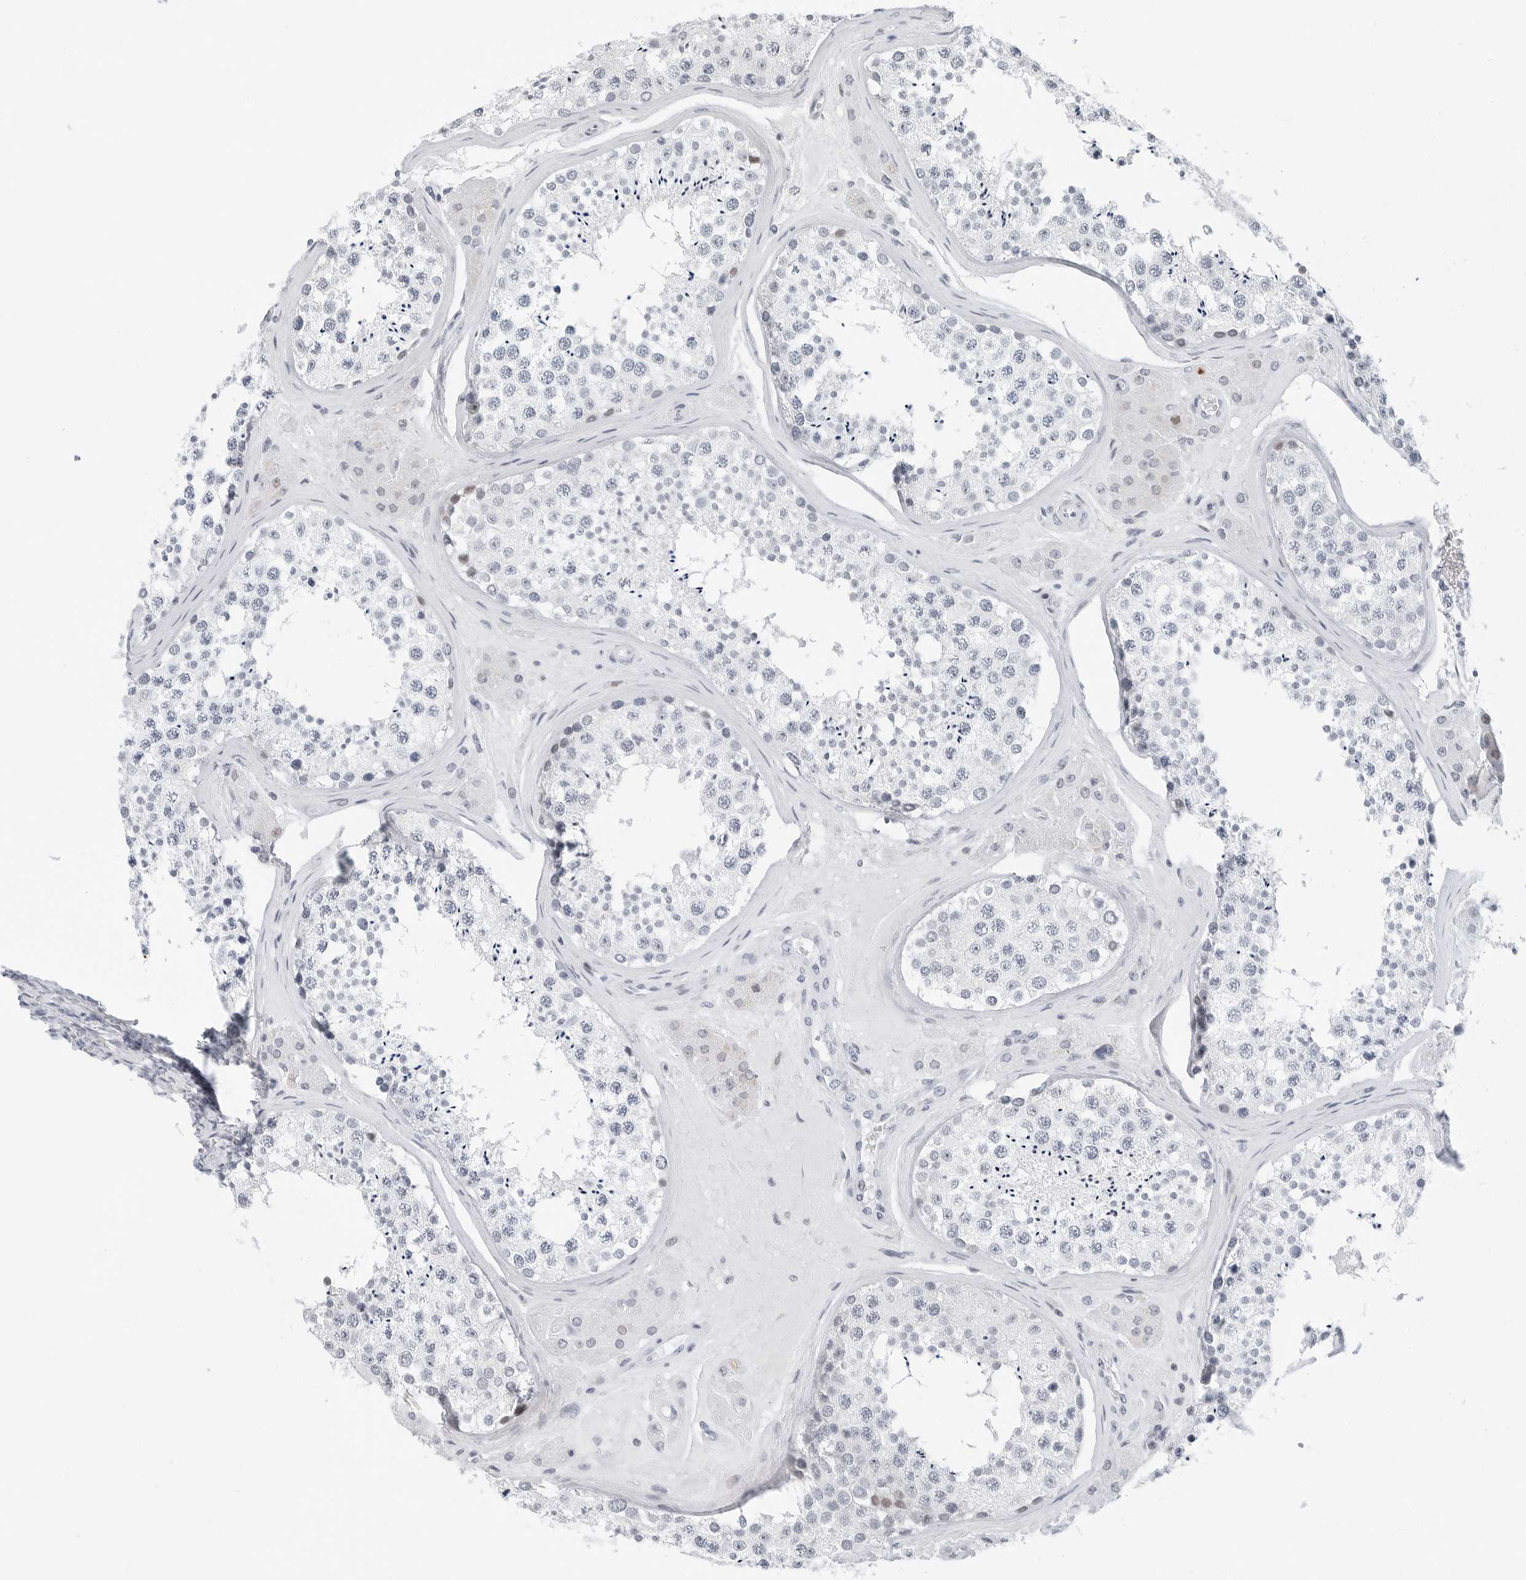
{"staining": {"intensity": "negative", "quantity": "none", "location": "none"}, "tissue": "testis", "cell_type": "Cells in seminiferous ducts", "image_type": "normal", "snomed": [{"axis": "morphology", "description": "Normal tissue, NOS"}, {"axis": "topography", "description": "Testis"}], "caption": "High power microscopy histopathology image of an immunohistochemistry (IHC) histopathology image of unremarkable testis, revealing no significant expression in cells in seminiferous ducts.", "gene": "NTMT2", "patient": {"sex": "male", "age": 46}}